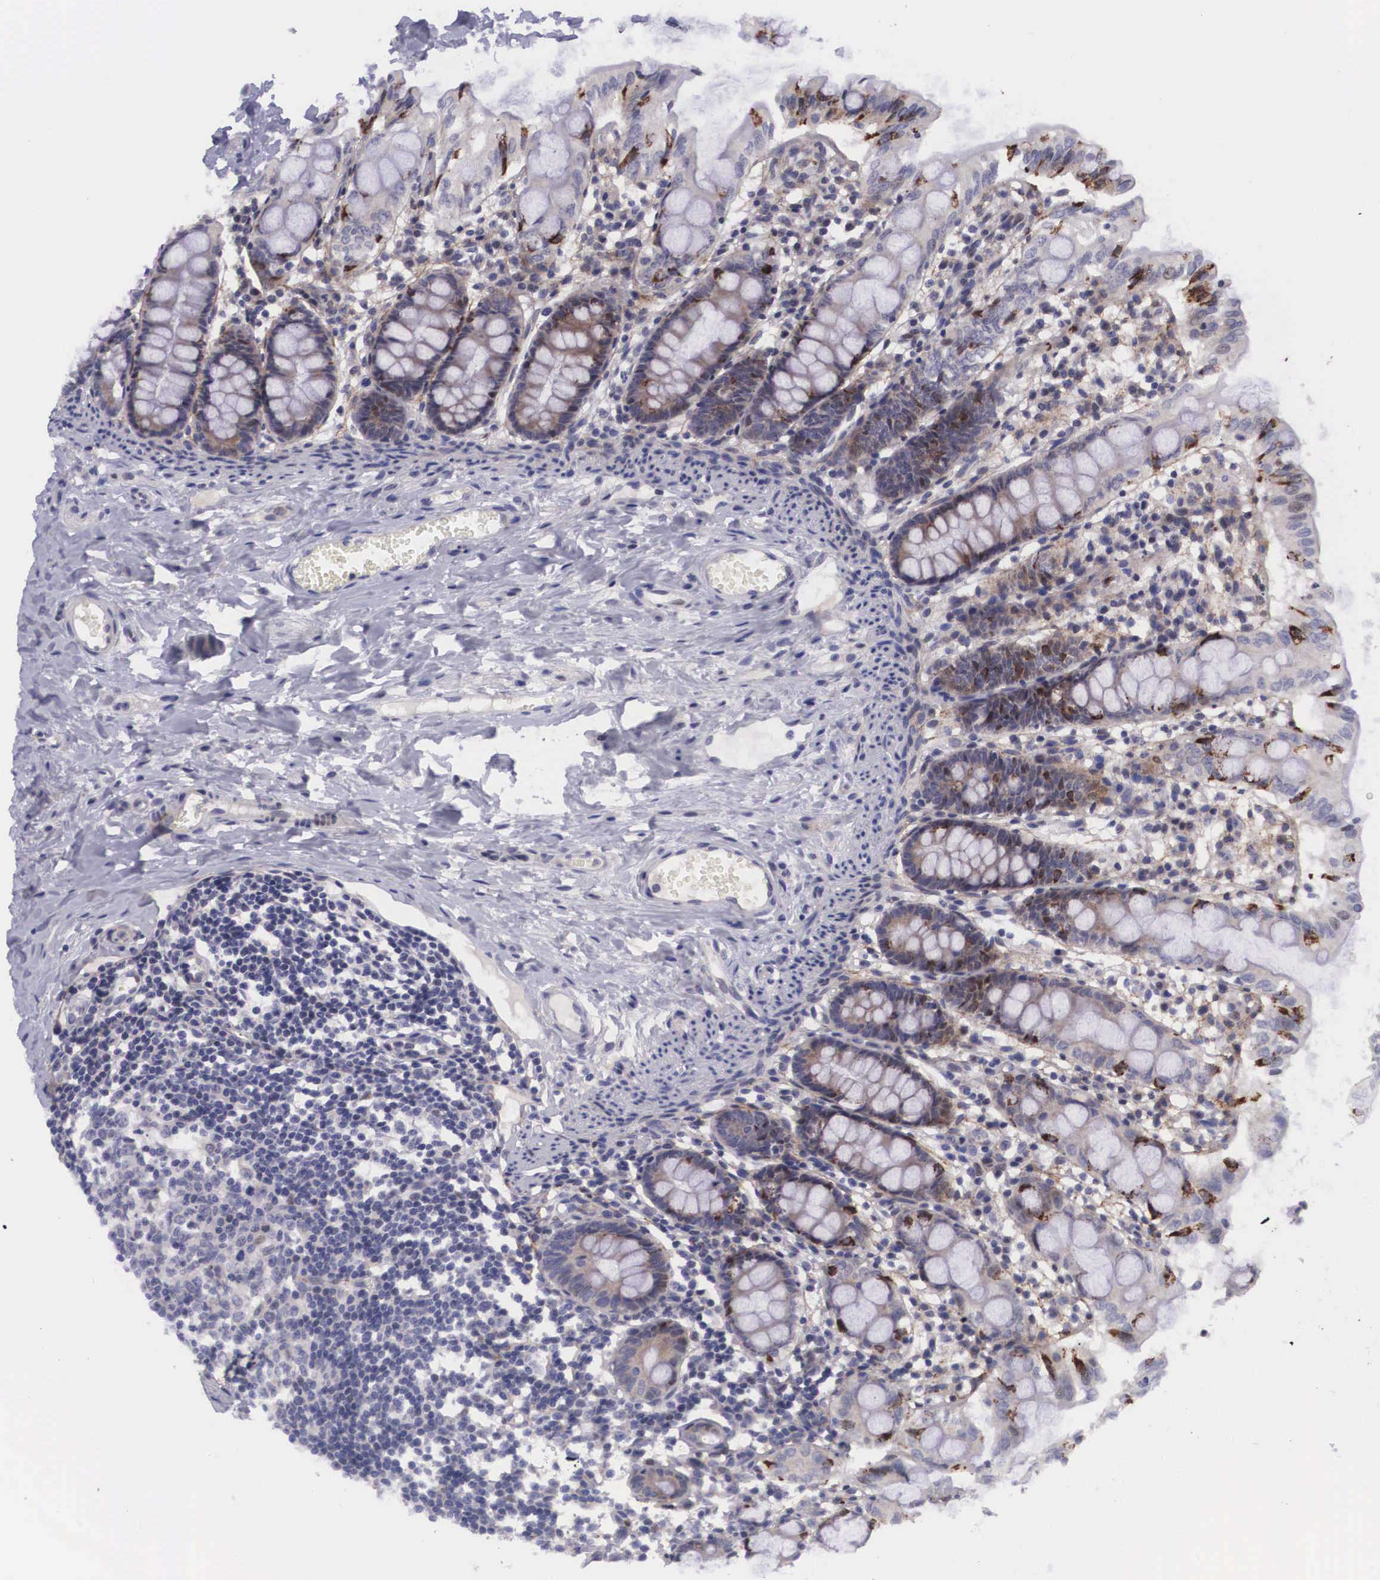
{"staining": {"intensity": "negative", "quantity": "none", "location": "none"}, "tissue": "colon", "cell_type": "Endothelial cells", "image_type": "normal", "snomed": [{"axis": "morphology", "description": "Normal tissue, NOS"}, {"axis": "topography", "description": "Colon"}], "caption": "This is an immunohistochemistry histopathology image of unremarkable human colon. There is no positivity in endothelial cells.", "gene": "EMID1", "patient": {"sex": "male", "age": 1}}